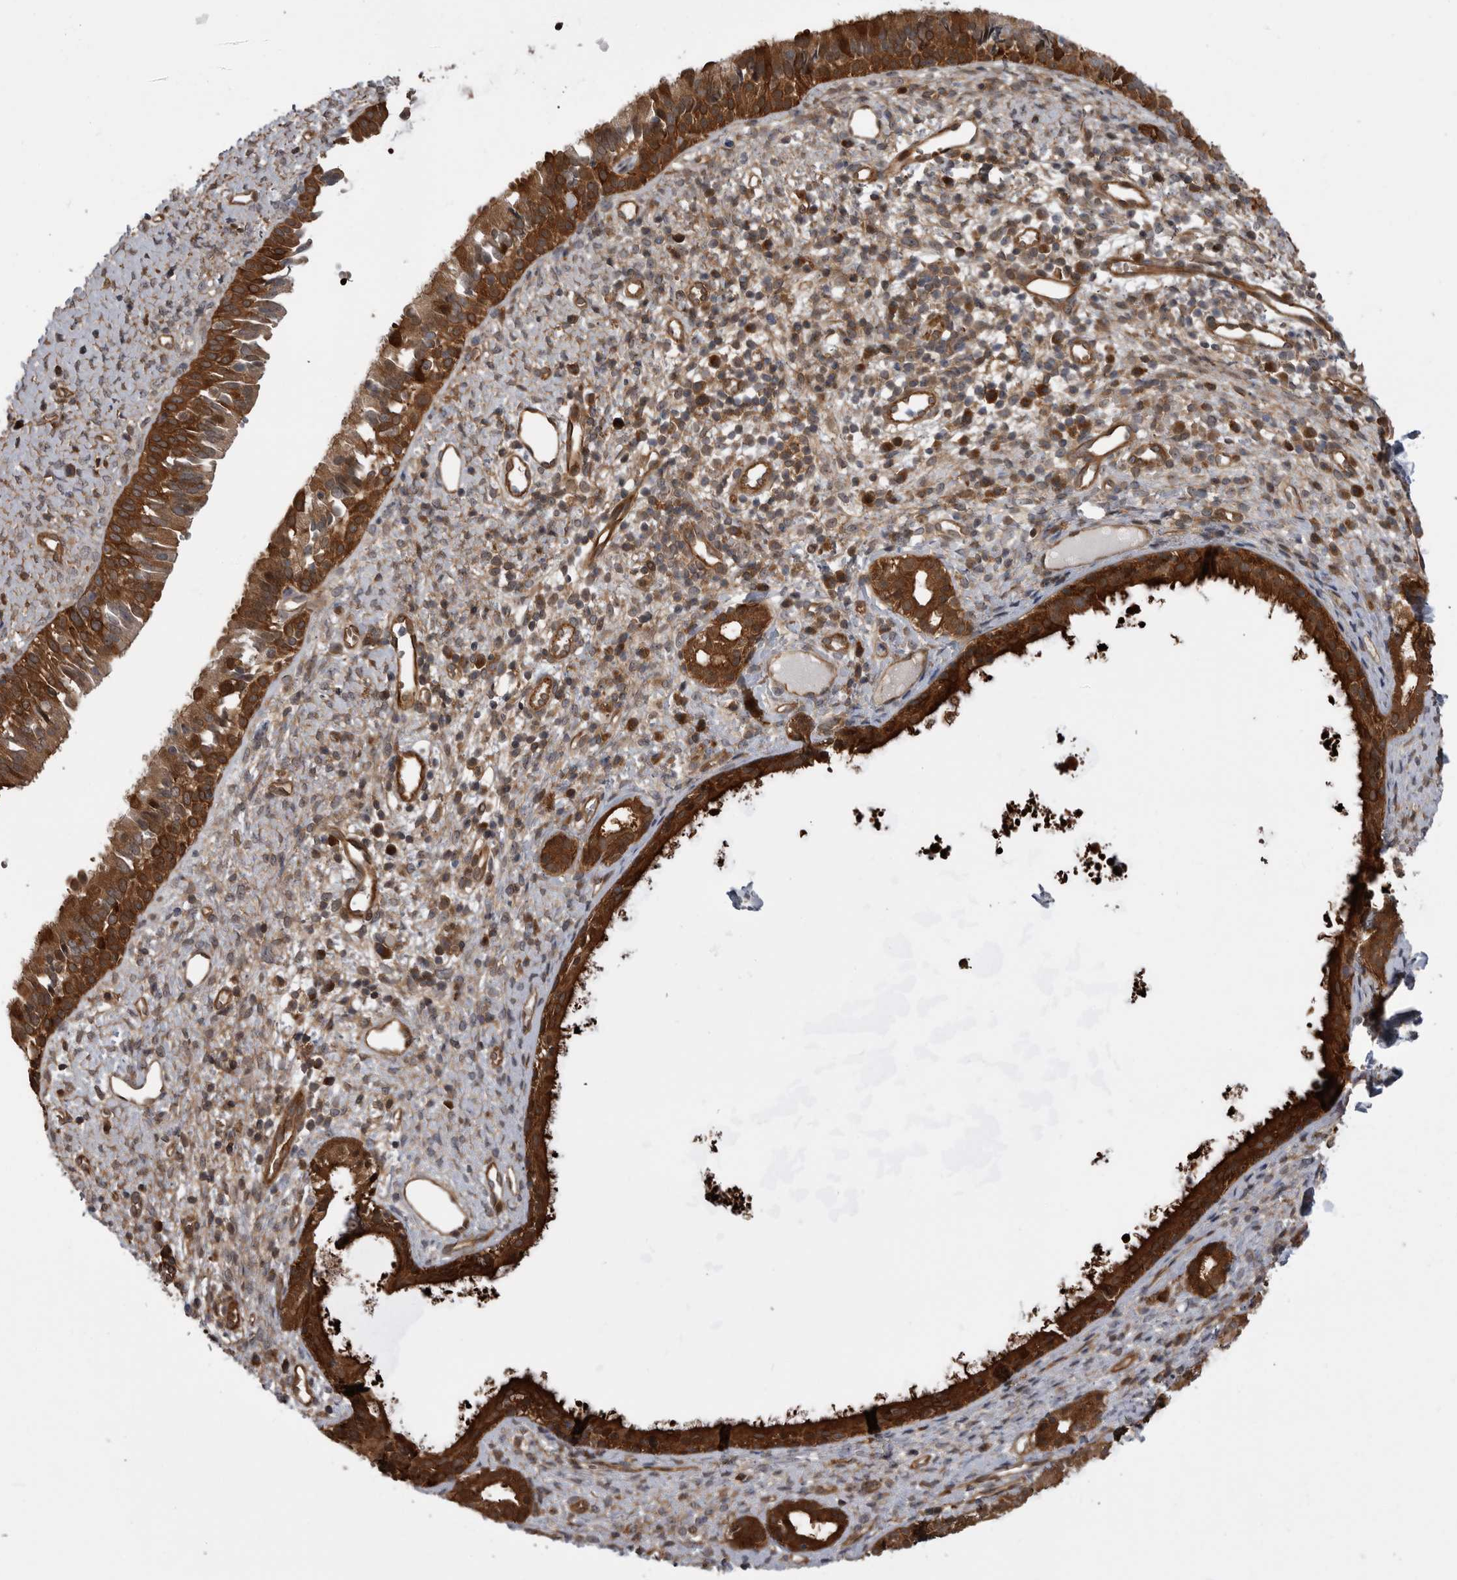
{"staining": {"intensity": "strong", "quantity": ">75%", "location": "cytoplasmic/membranous"}, "tissue": "nasopharynx", "cell_type": "Respiratory epithelial cells", "image_type": "normal", "snomed": [{"axis": "morphology", "description": "Normal tissue, NOS"}, {"axis": "topography", "description": "Nasopharynx"}], "caption": "Immunohistochemistry (IHC) photomicrograph of normal human nasopharynx stained for a protein (brown), which shows high levels of strong cytoplasmic/membranous staining in about >75% of respiratory epithelial cells.", "gene": "RAB3GAP2", "patient": {"sex": "male", "age": 22}}